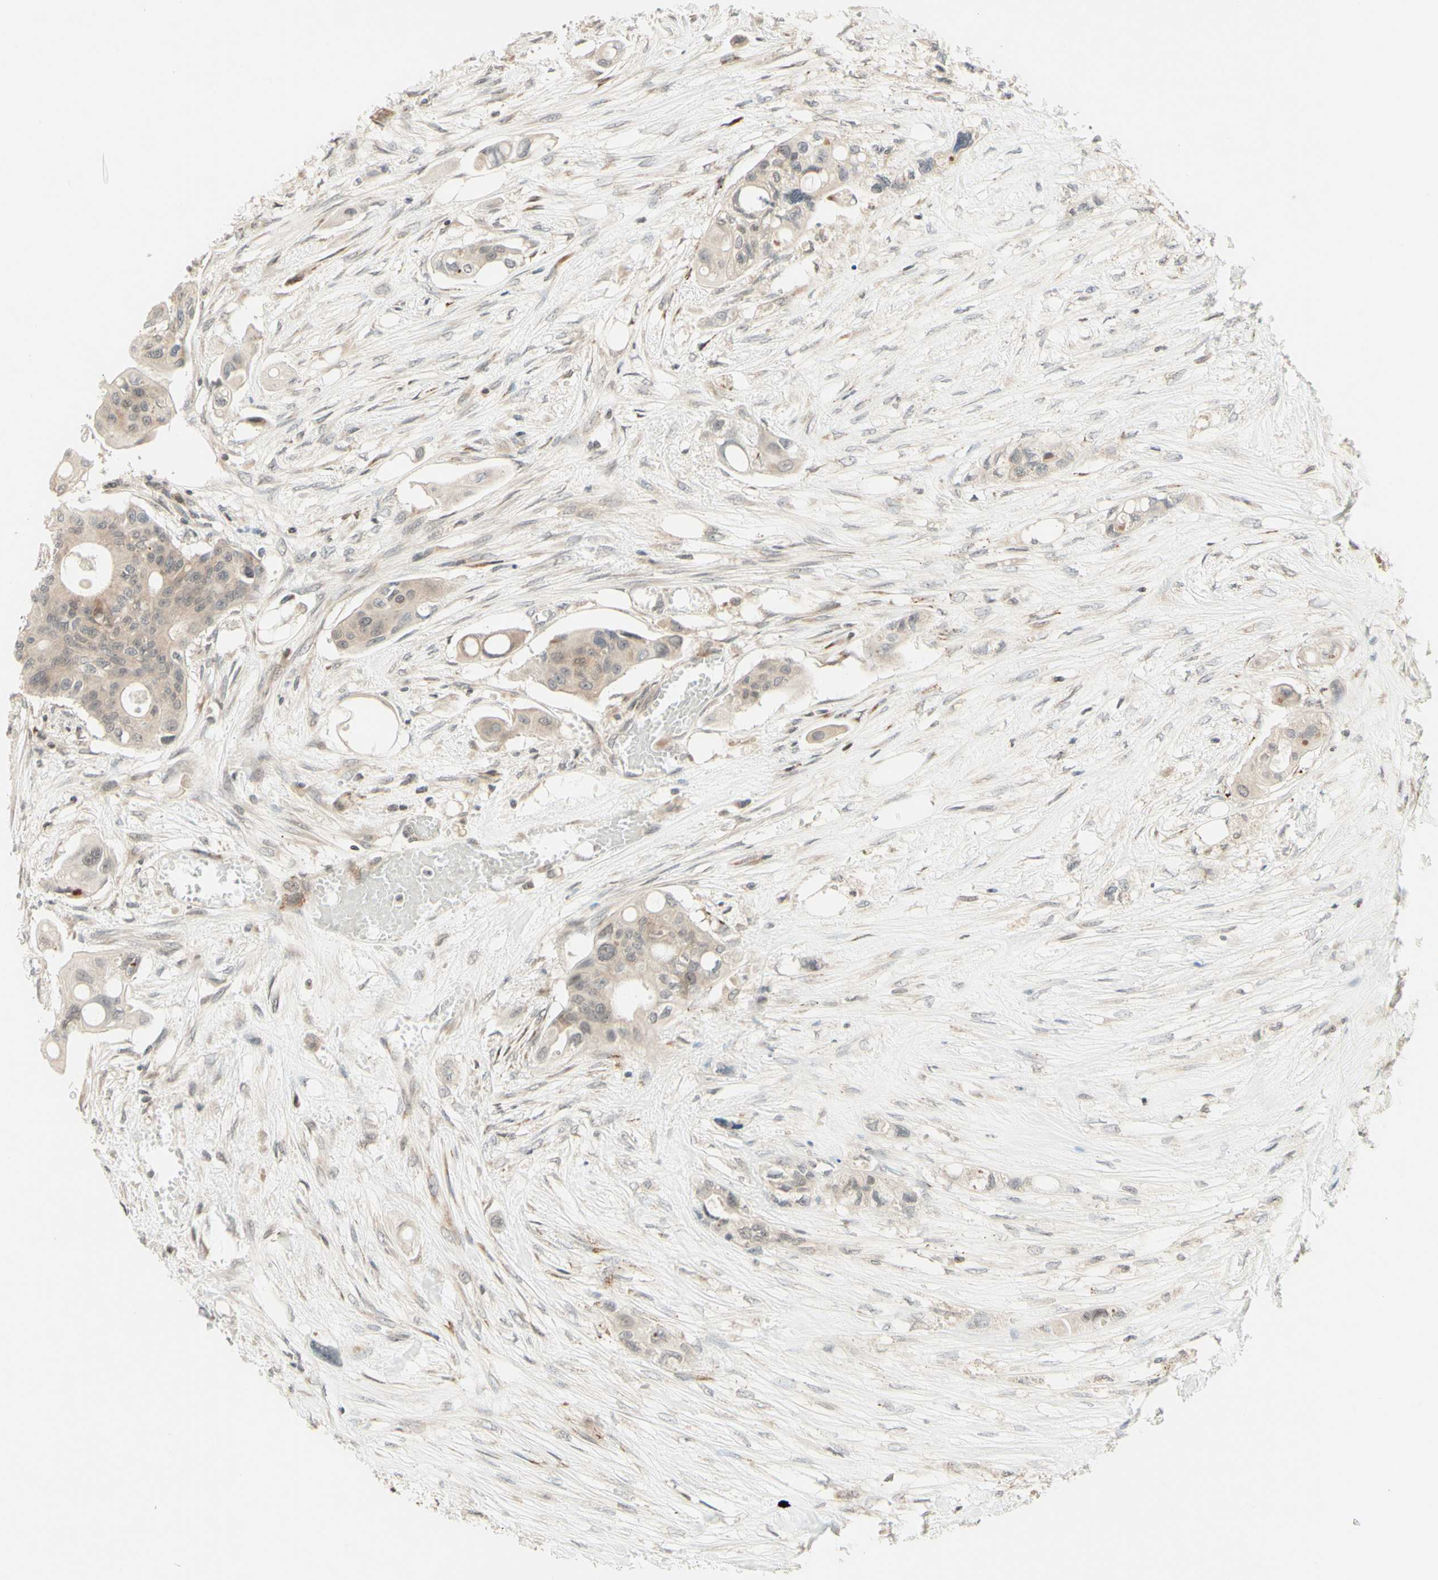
{"staining": {"intensity": "weak", "quantity": ">75%", "location": "cytoplasmic/membranous"}, "tissue": "colorectal cancer", "cell_type": "Tumor cells", "image_type": "cancer", "snomed": [{"axis": "morphology", "description": "Adenocarcinoma, NOS"}, {"axis": "topography", "description": "Colon"}], "caption": "IHC of human adenocarcinoma (colorectal) shows low levels of weak cytoplasmic/membranous staining in about >75% of tumor cells.", "gene": "ZW10", "patient": {"sex": "female", "age": 57}}